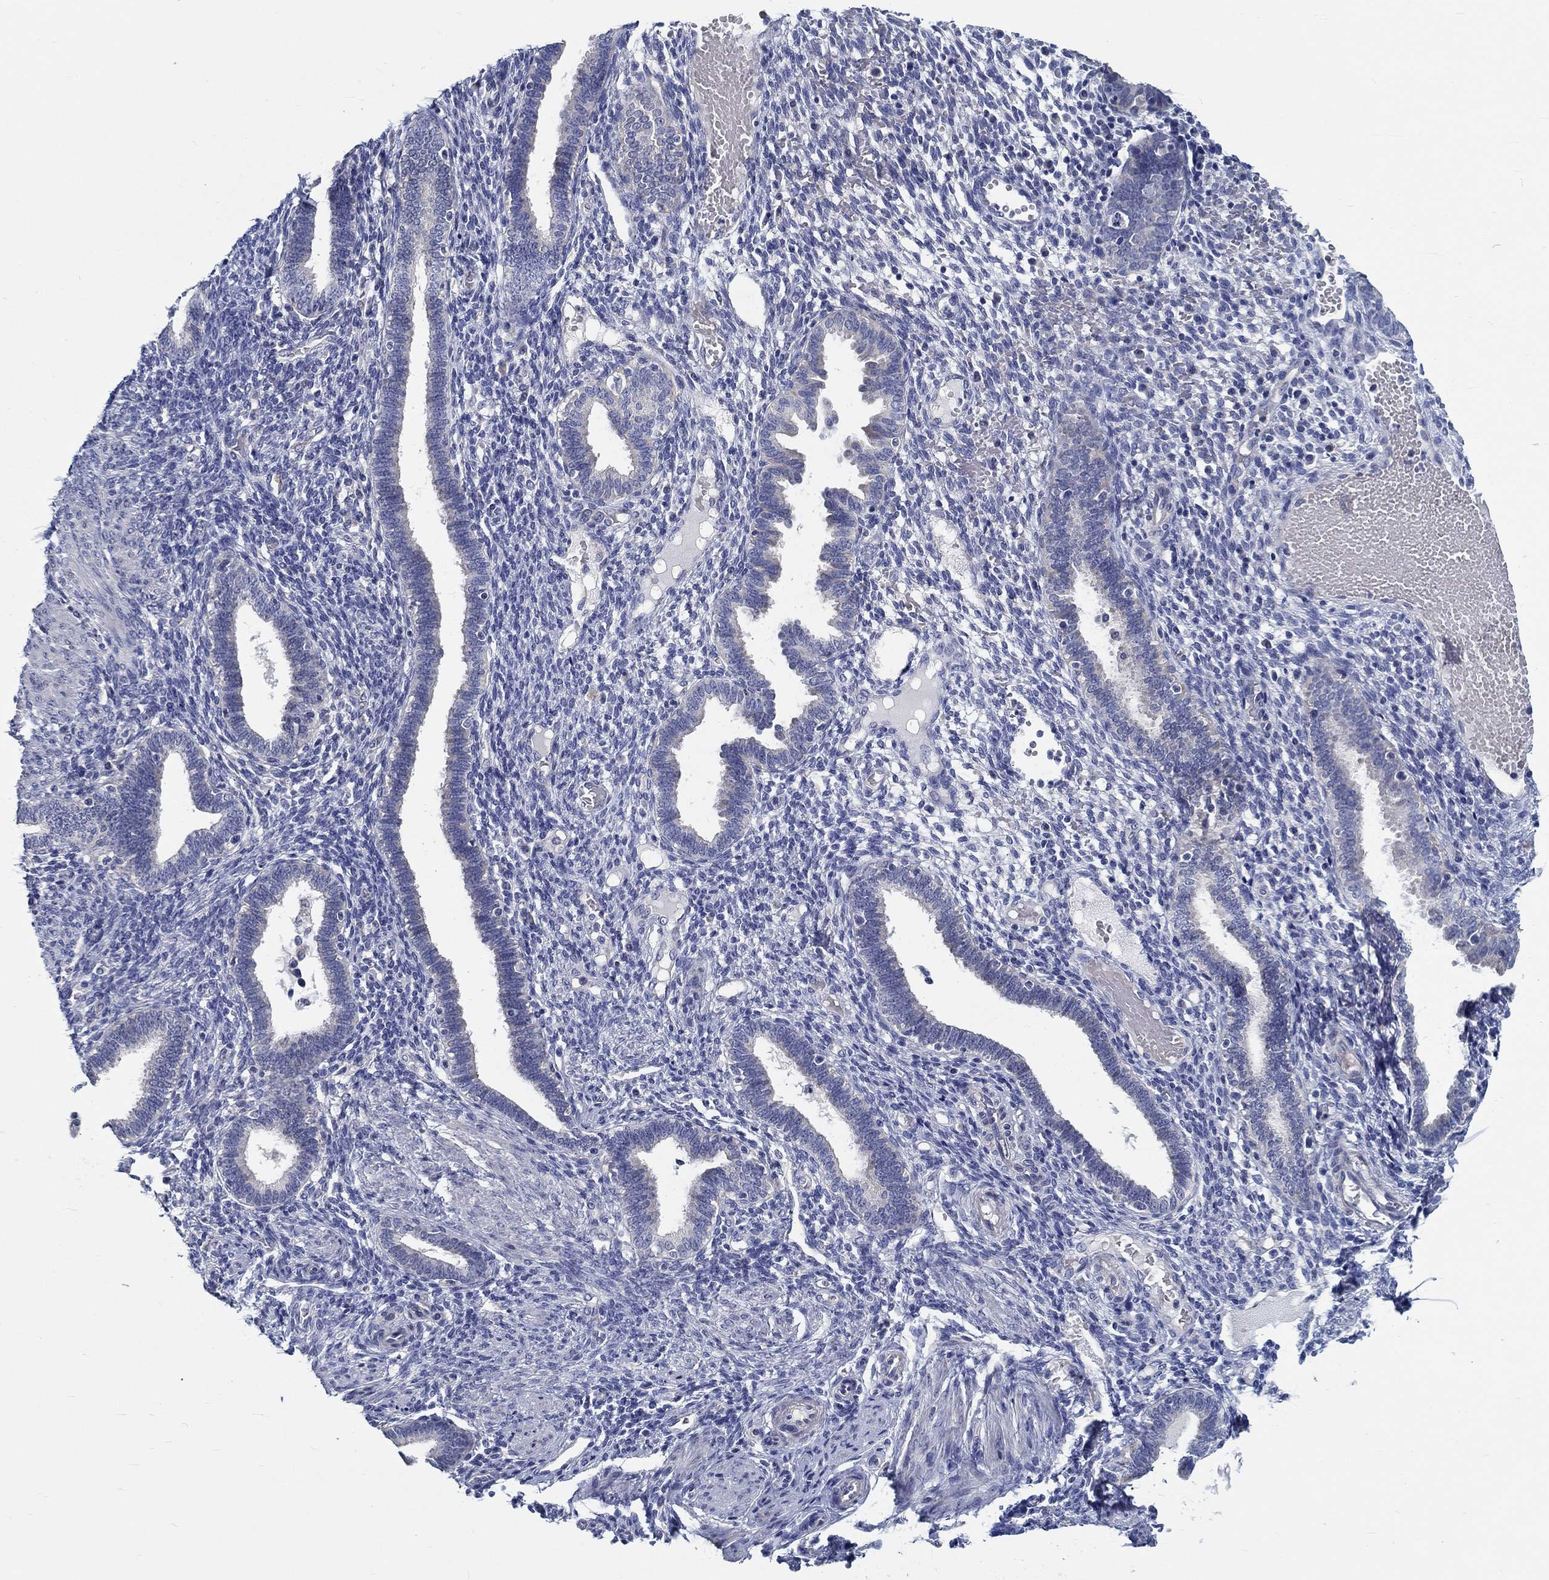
{"staining": {"intensity": "negative", "quantity": "none", "location": "none"}, "tissue": "endometrium", "cell_type": "Cells in endometrial stroma", "image_type": "normal", "snomed": [{"axis": "morphology", "description": "Normal tissue, NOS"}, {"axis": "topography", "description": "Endometrium"}], "caption": "Immunohistochemistry of benign human endometrium exhibits no expression in cells in endometrial stroma. (DAB immunohistochemistry (IHC), high magnification).", "gene": "MYBPC1", "patient": {"sex": "female", "age": 42}}